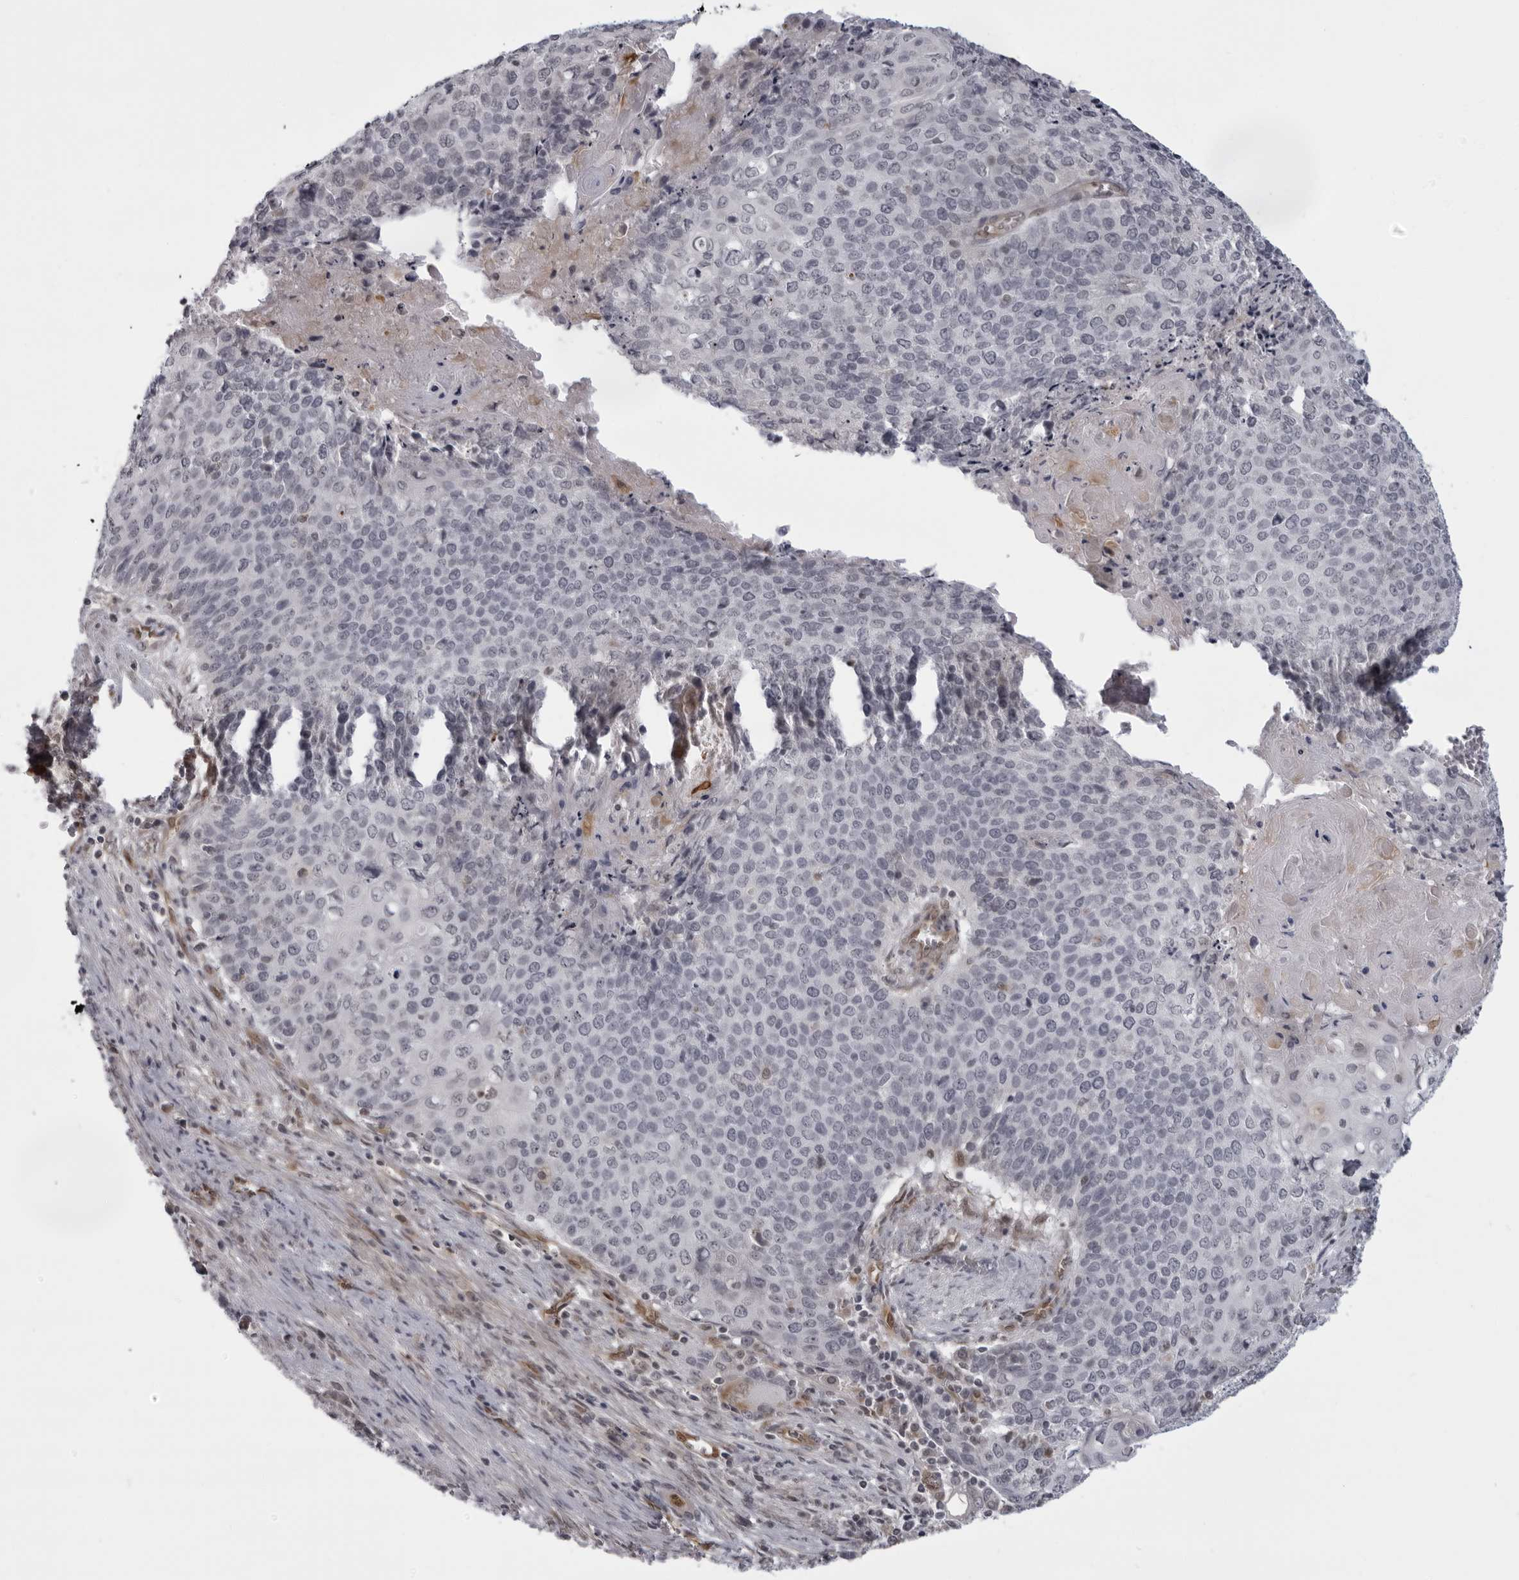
{"staining": {"intensity": "negative", "quantity": "none", "location": "none"}, "tissue": "cervical cancer", "cell_type": "Tumor cells", "image_type": "cancer", "snomed": [{"axis": "morphology", "description": "Squamous cell carcinoma, NOS"}, {"axis": "topography", "description": "Cervix"}], "caption": "IHC micrograph of cervical cancer stained for a protein (brown), which displays no expression in tumor cells.", "gene": "MAPK12", "patient": {"sex": "female", "age": 39}}